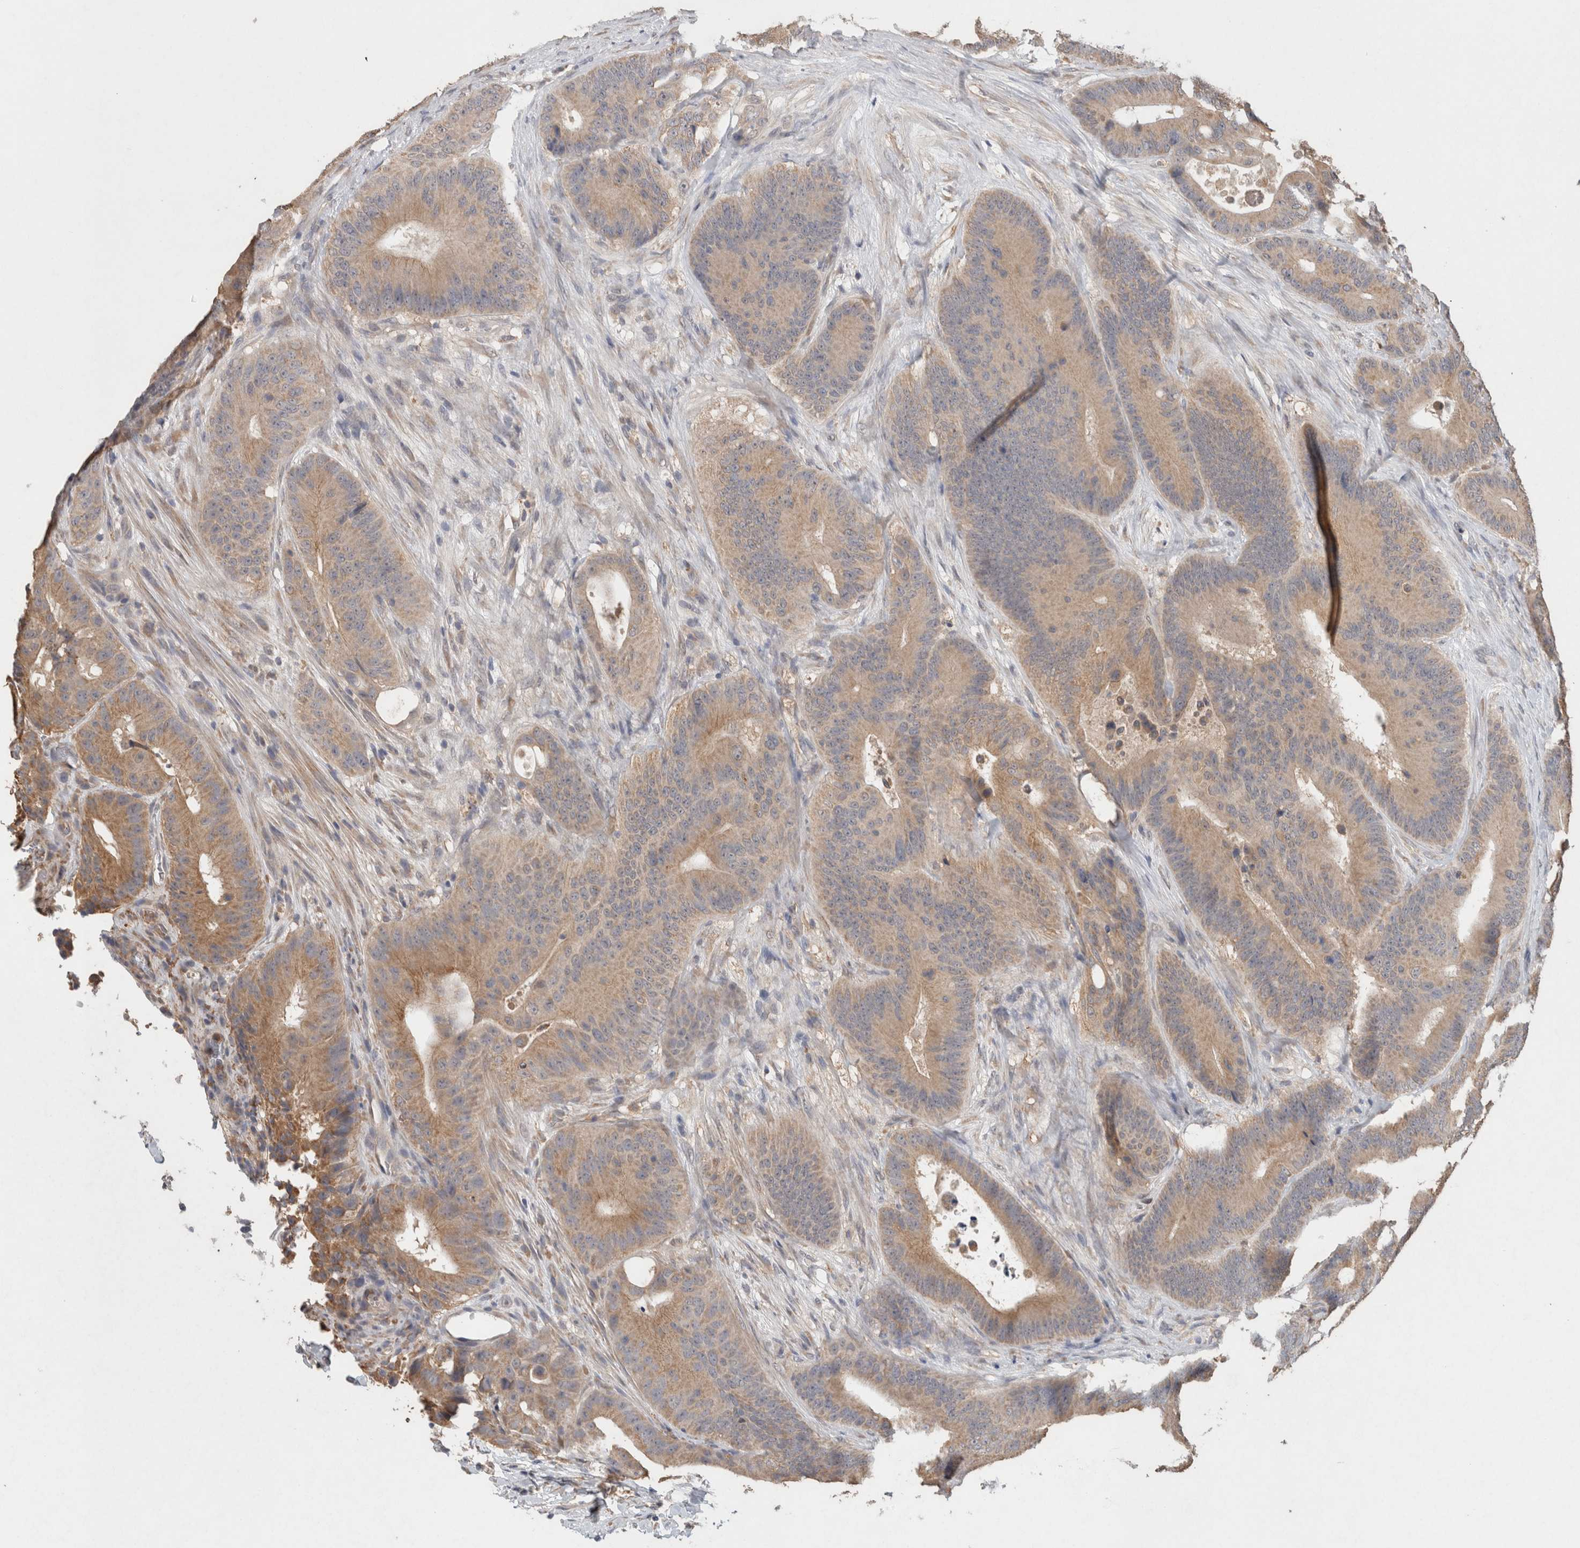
{"staining": {"intensity": "moderate", "quantity": ">75%", "location": "cytoplasmic/membranous"}, "tissue": "colorectal cancer", "cell_type": "Tumor cells", "image_type": "cancer", "snomed": [{"axis": "morphology", "description": "Adenocarcinoma, NOS"}, {"axis": "topography", "description": "Colon"}], "caption": "Colorectal cancer stained for a protein shows moderate cytoplasmic/membranous positivity in tumor cells. (Stains: DAB (3,3'-diaminobenzidine) in brown, nuclei in blue, Microscopy: brightfield microscopy at high magnification).", "gene": "RAB14", "patient": {"sex": "male", "age": 83}}